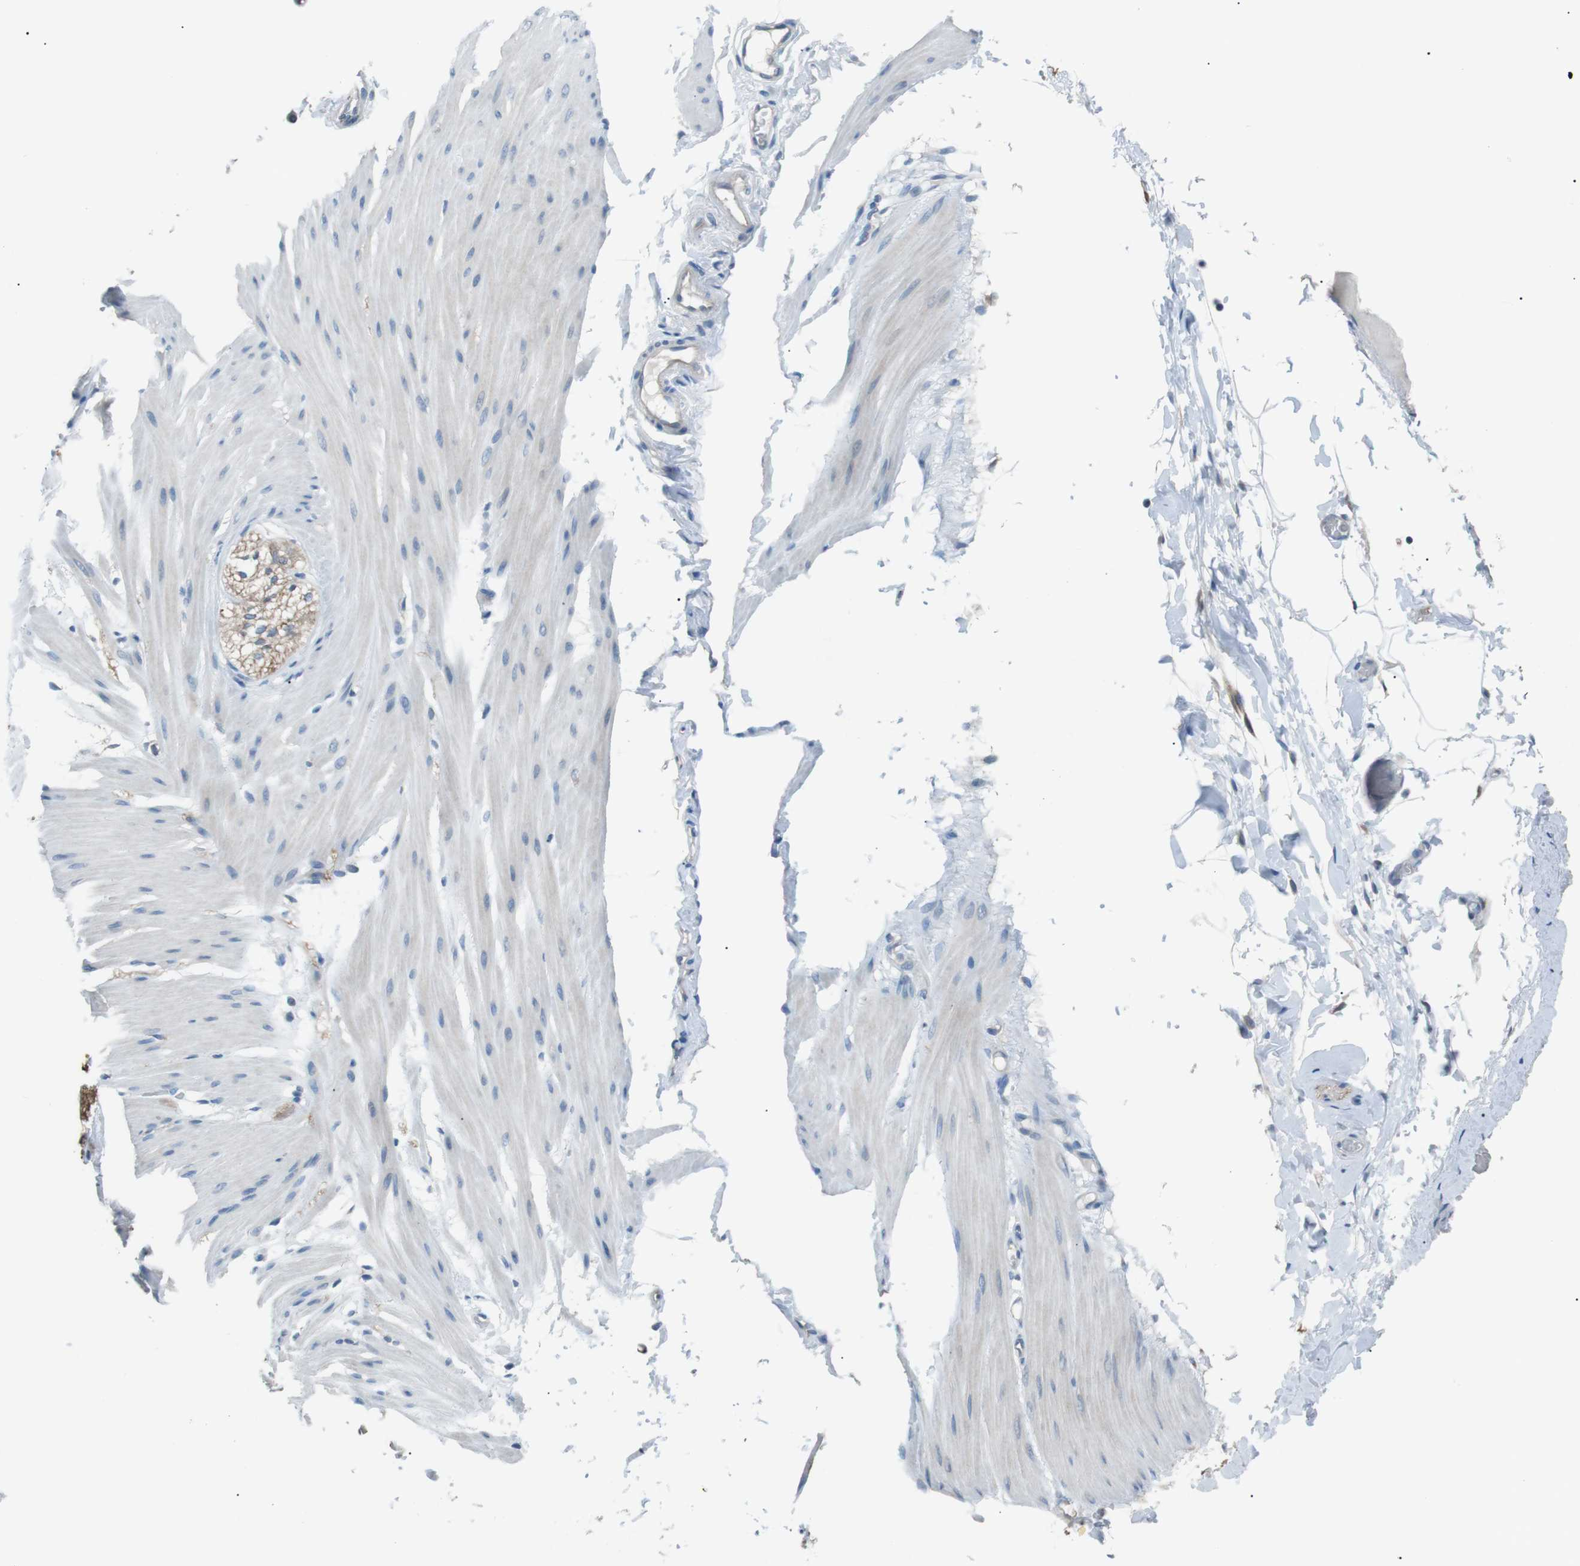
{"staining": {"intensity": "negative", "quantity": "none", "location": "none"}, "tissue": "smooth muscle", "cell_type": "Smooth muscle cells", "image_type": "normal", "snomed": [{"axis": "morphology", "description": "Normal tissue, NOS"}, {"axis": "topography", "description": "Smooth muscle"}, {"axis": "topography", "description": "Colon"}], "caption": "Smooth muscle stained for a protein using IHC displays no expression smooth muscle cells.", "gene": "CDH26", "patient": {"sex": "male", "age": 67}}